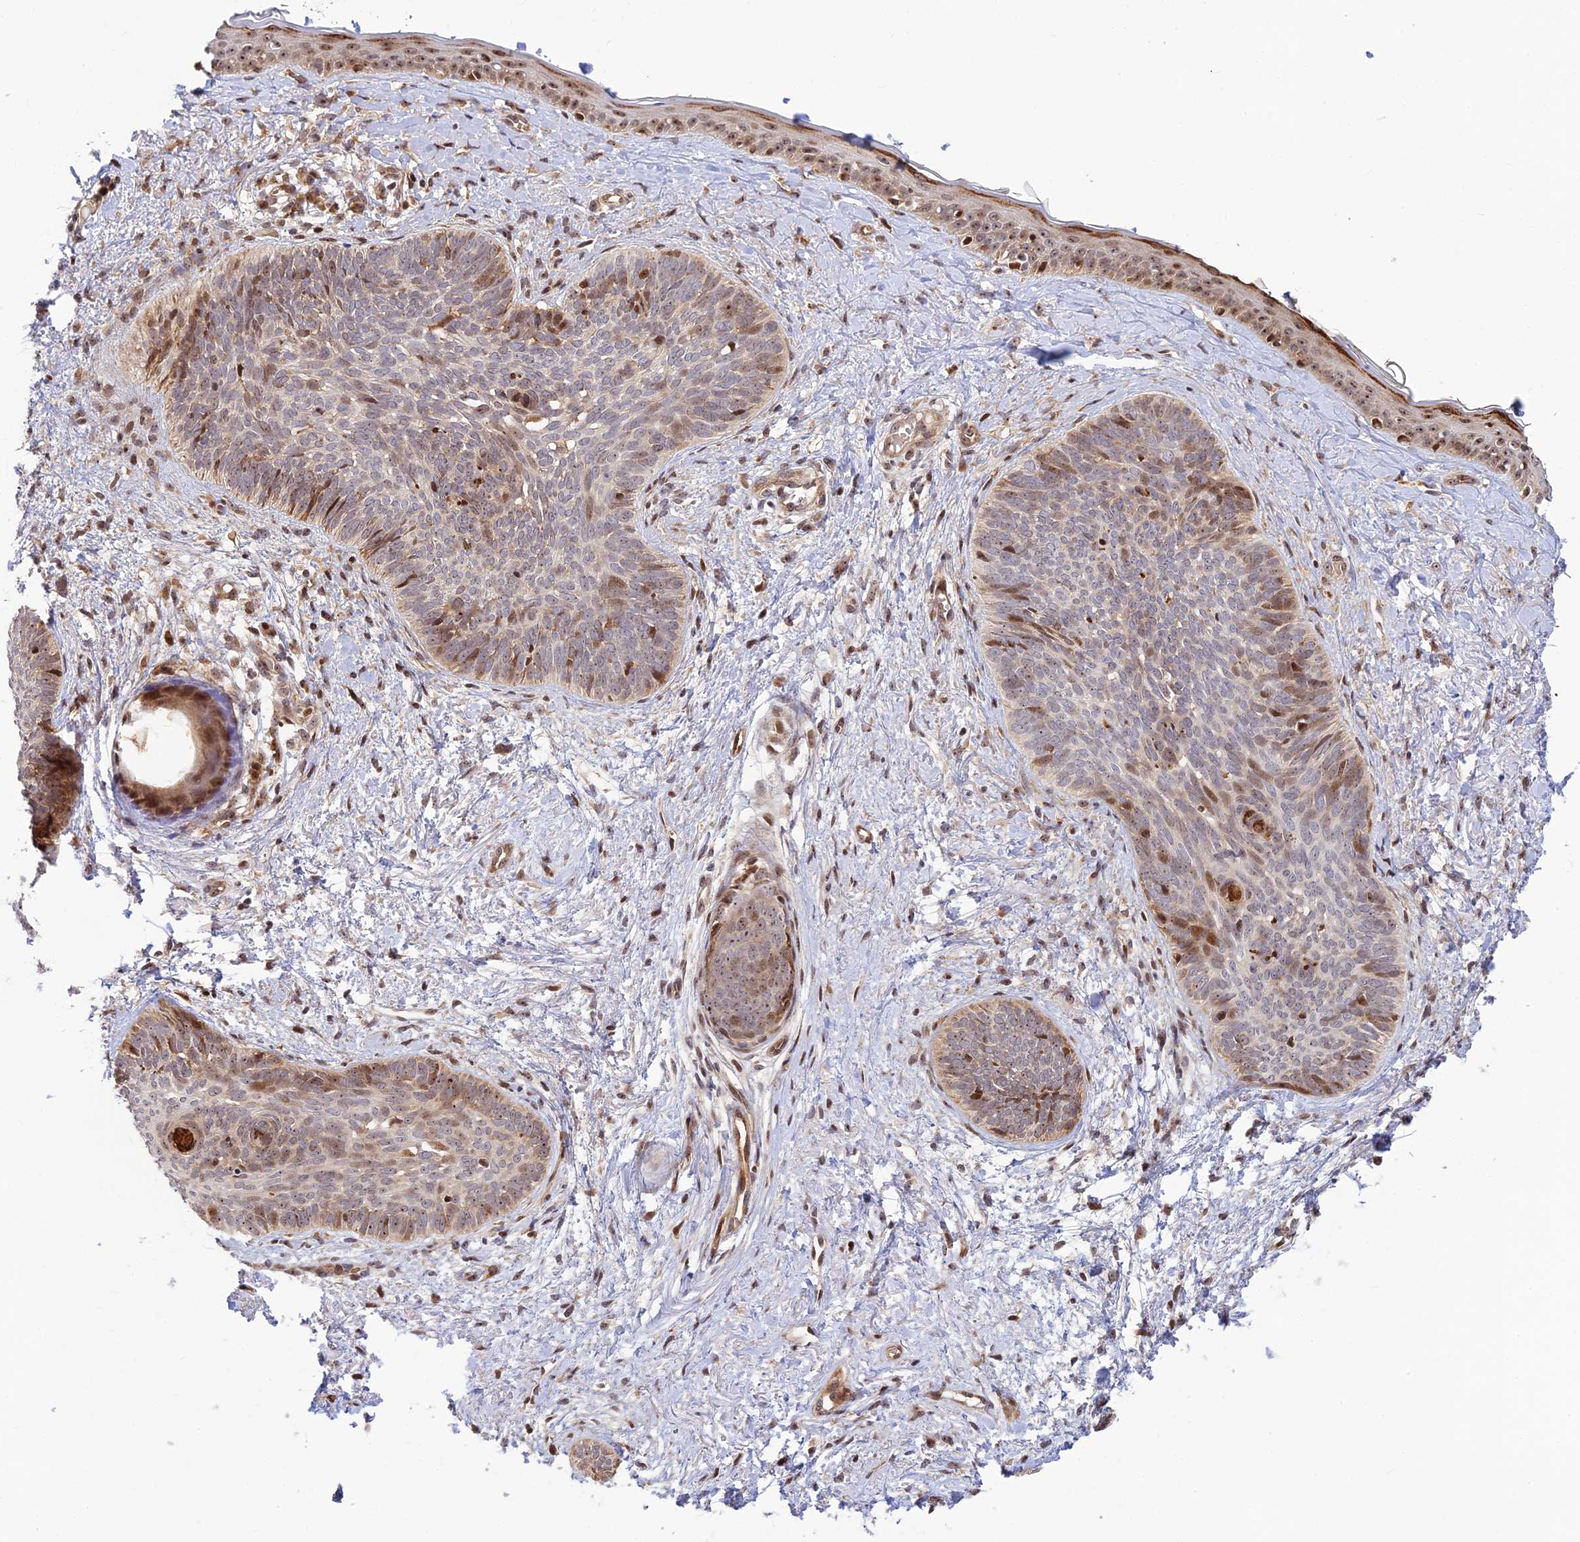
{"staining": {"intensity": "moderate", "quantity": "<25%", "location": "nuclear"}, "tissue": "skin cancer", "cell_type": "Tumor cells", "image_type": "cancer", "snomed": [{"axis": "morphology", "description": "Basal cell carcinoma"}, {"axis": "topography", "description": "Skin"}], "caption": "Immunohistochemistry (IHC) (DAB (3,3'-diaminobenzidine)) staining of human basal cell carcinoma (skin) displays moderate nuclear protein positivity in about <25% of tumor cells. (DAB = brown stain, brightfield microscopy at high magnification).", "gene": "UFSP2", "patient": {"sex": "female", "age": 81}}